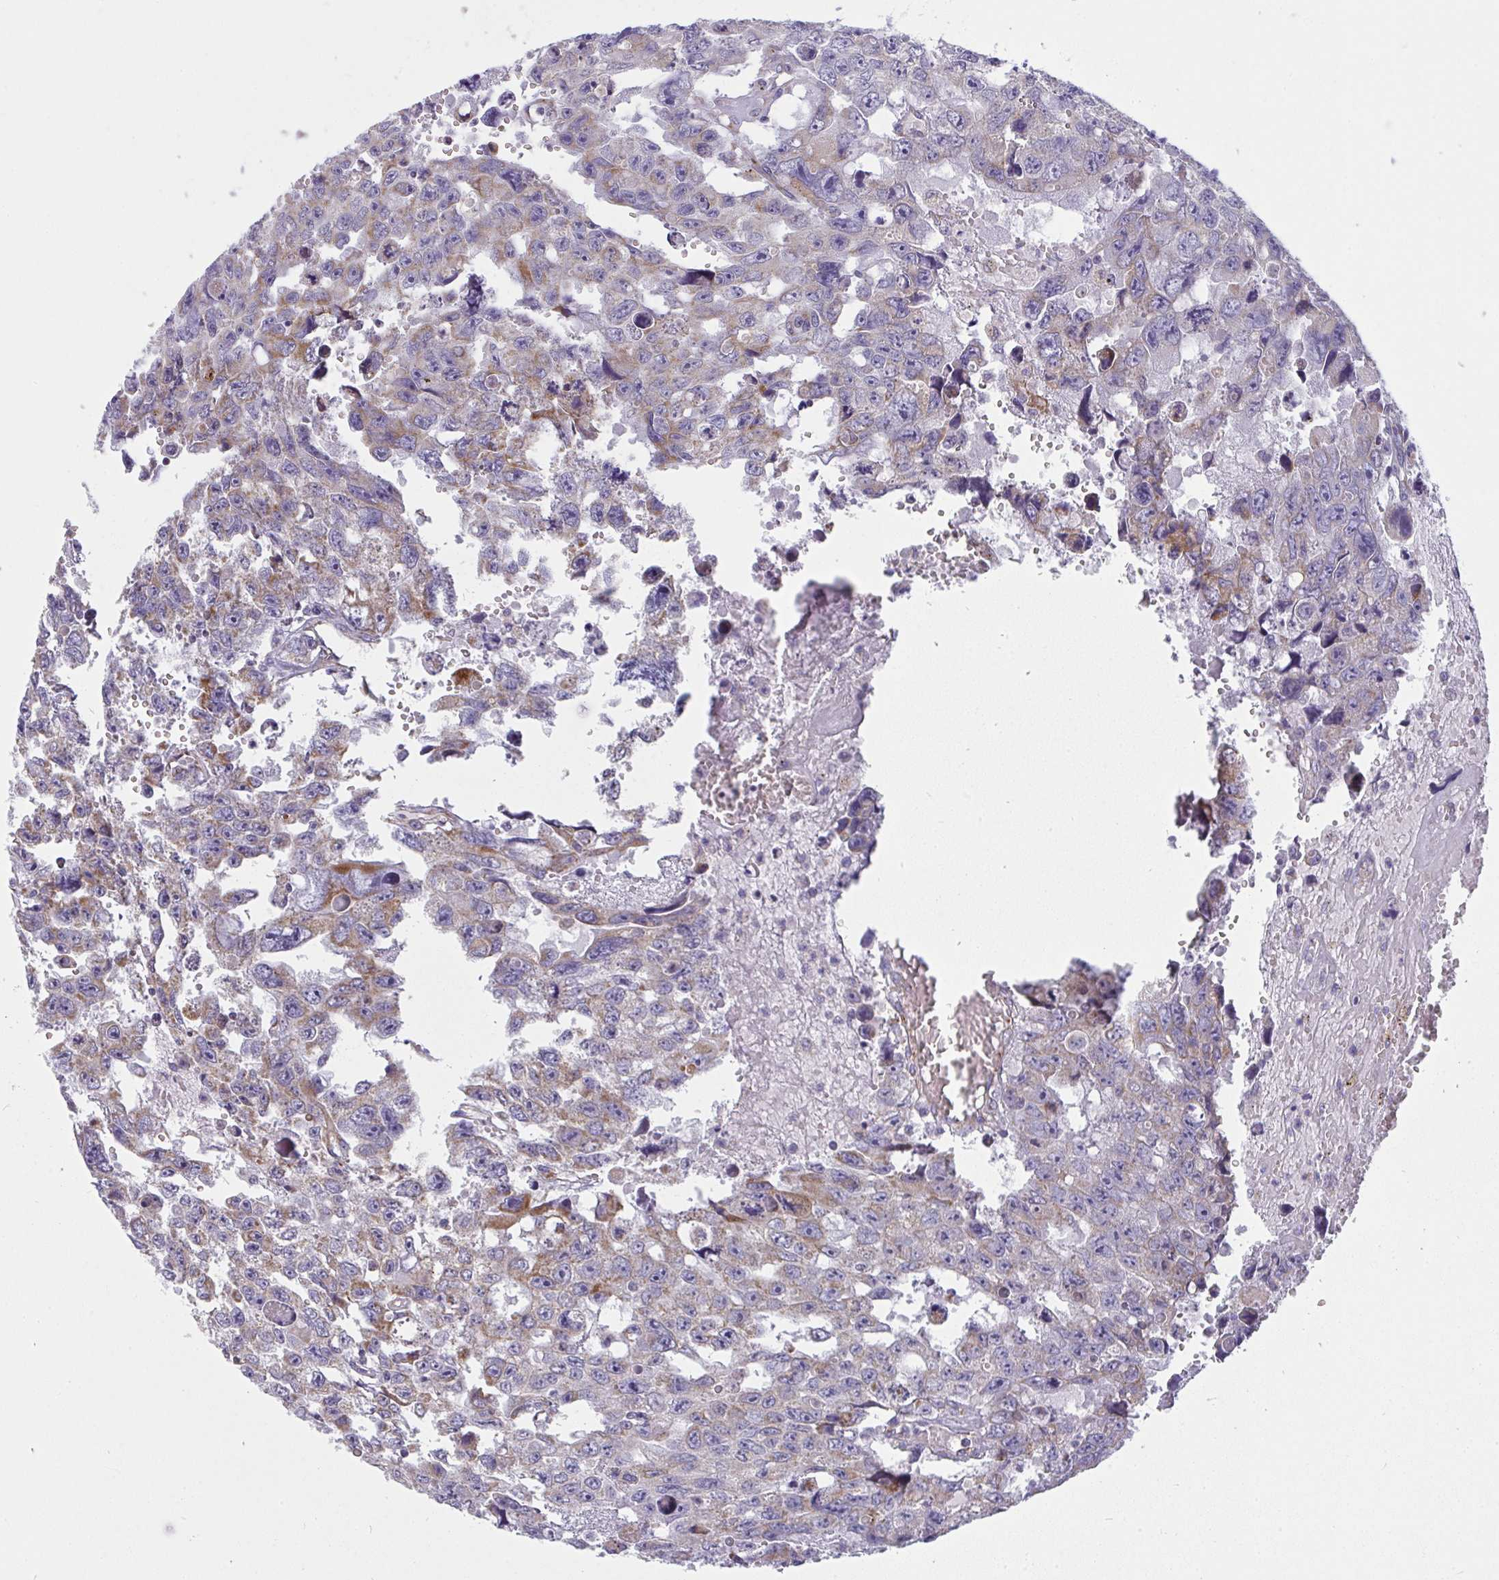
{"staining": {"intensity": "weak", "quantity": "25%-75%", "location": "cytoplasmic/membranous"}, "tissue": "testis cancer", "cell_type": "Tumor cells", "image_type": "cancer", "snomed": [{"axis": "morphology", "description": "Seminoma, NOS"}, {"axis": "topography", "description": "Testis"}], "caption": "Tumor cells show low levels of weak cytoplasmic/membranous staining in approximately 25%-75% of cells in human testis seminoma.", "gene": "FAHD1", "patient": {"sex": "male", "age": 26}}